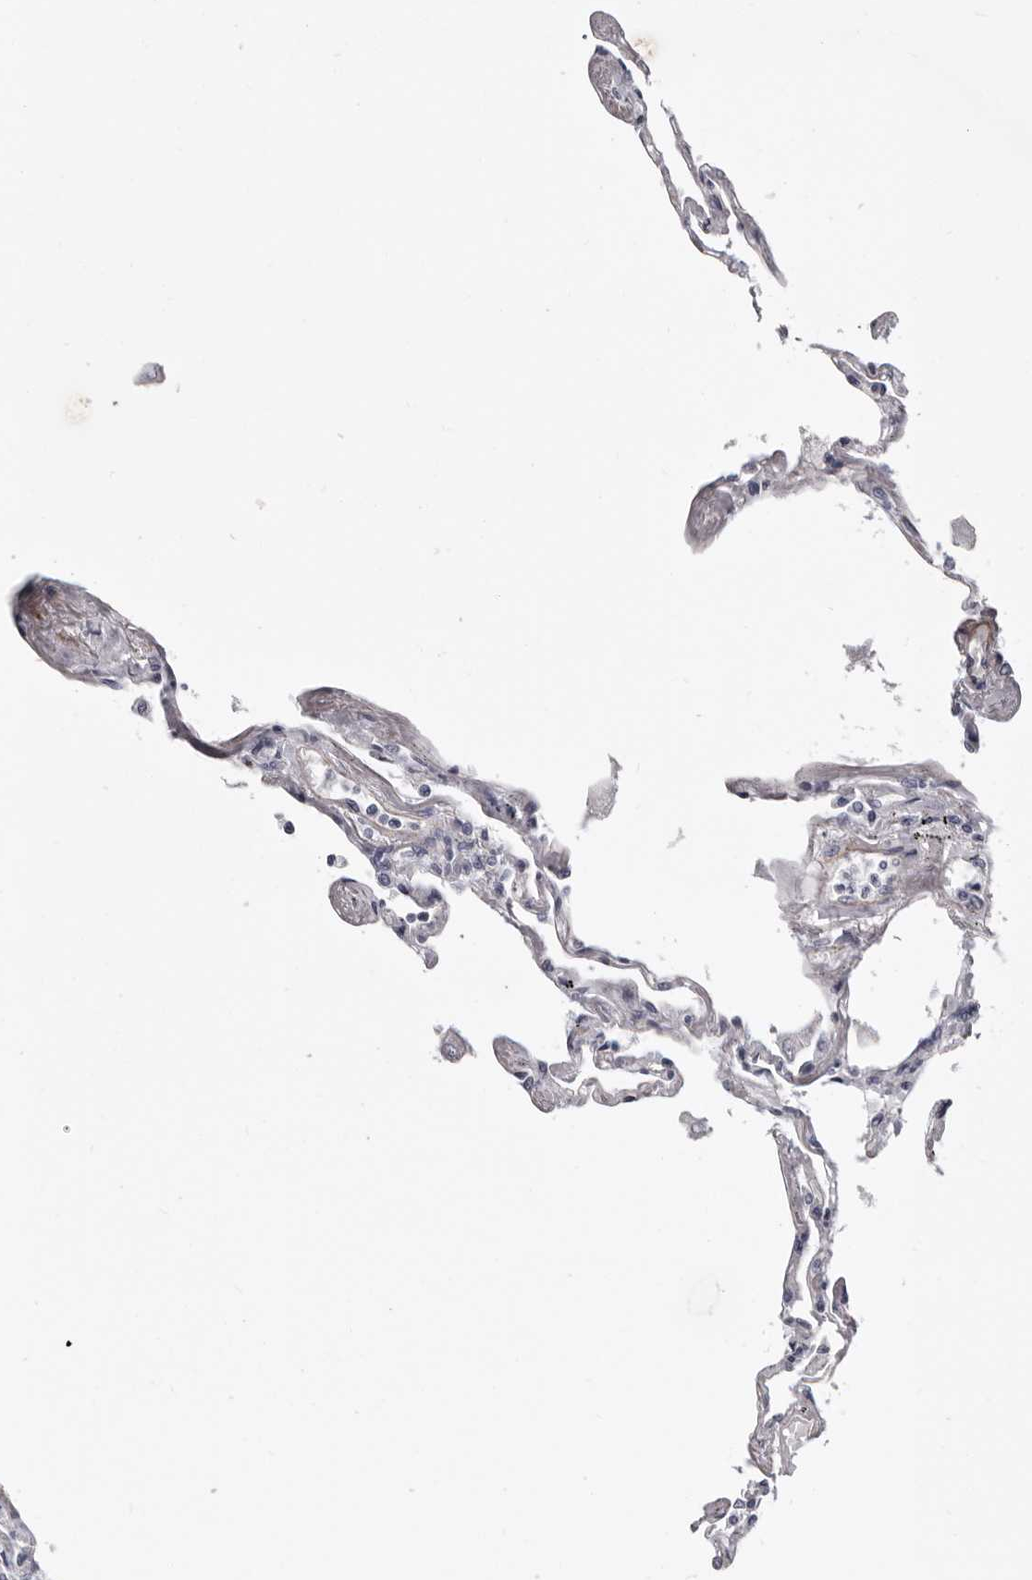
{"staining": {"intensity": "negative", "quantity": "none", "location": "none"}, "tissue": "lung", "cell_type": "Alveolar cells", "image_type": "normal", "snomed": [{"axis": "morphology", "description": "Normal tissue, NOS"}, {"axis": "topography", "description": "Lung"}], "caption": "Alveolar cells show no significant expression in unremarkable lung.", "gene": "ADGRL4", "patient": {"sex": "female", "age": 67}}